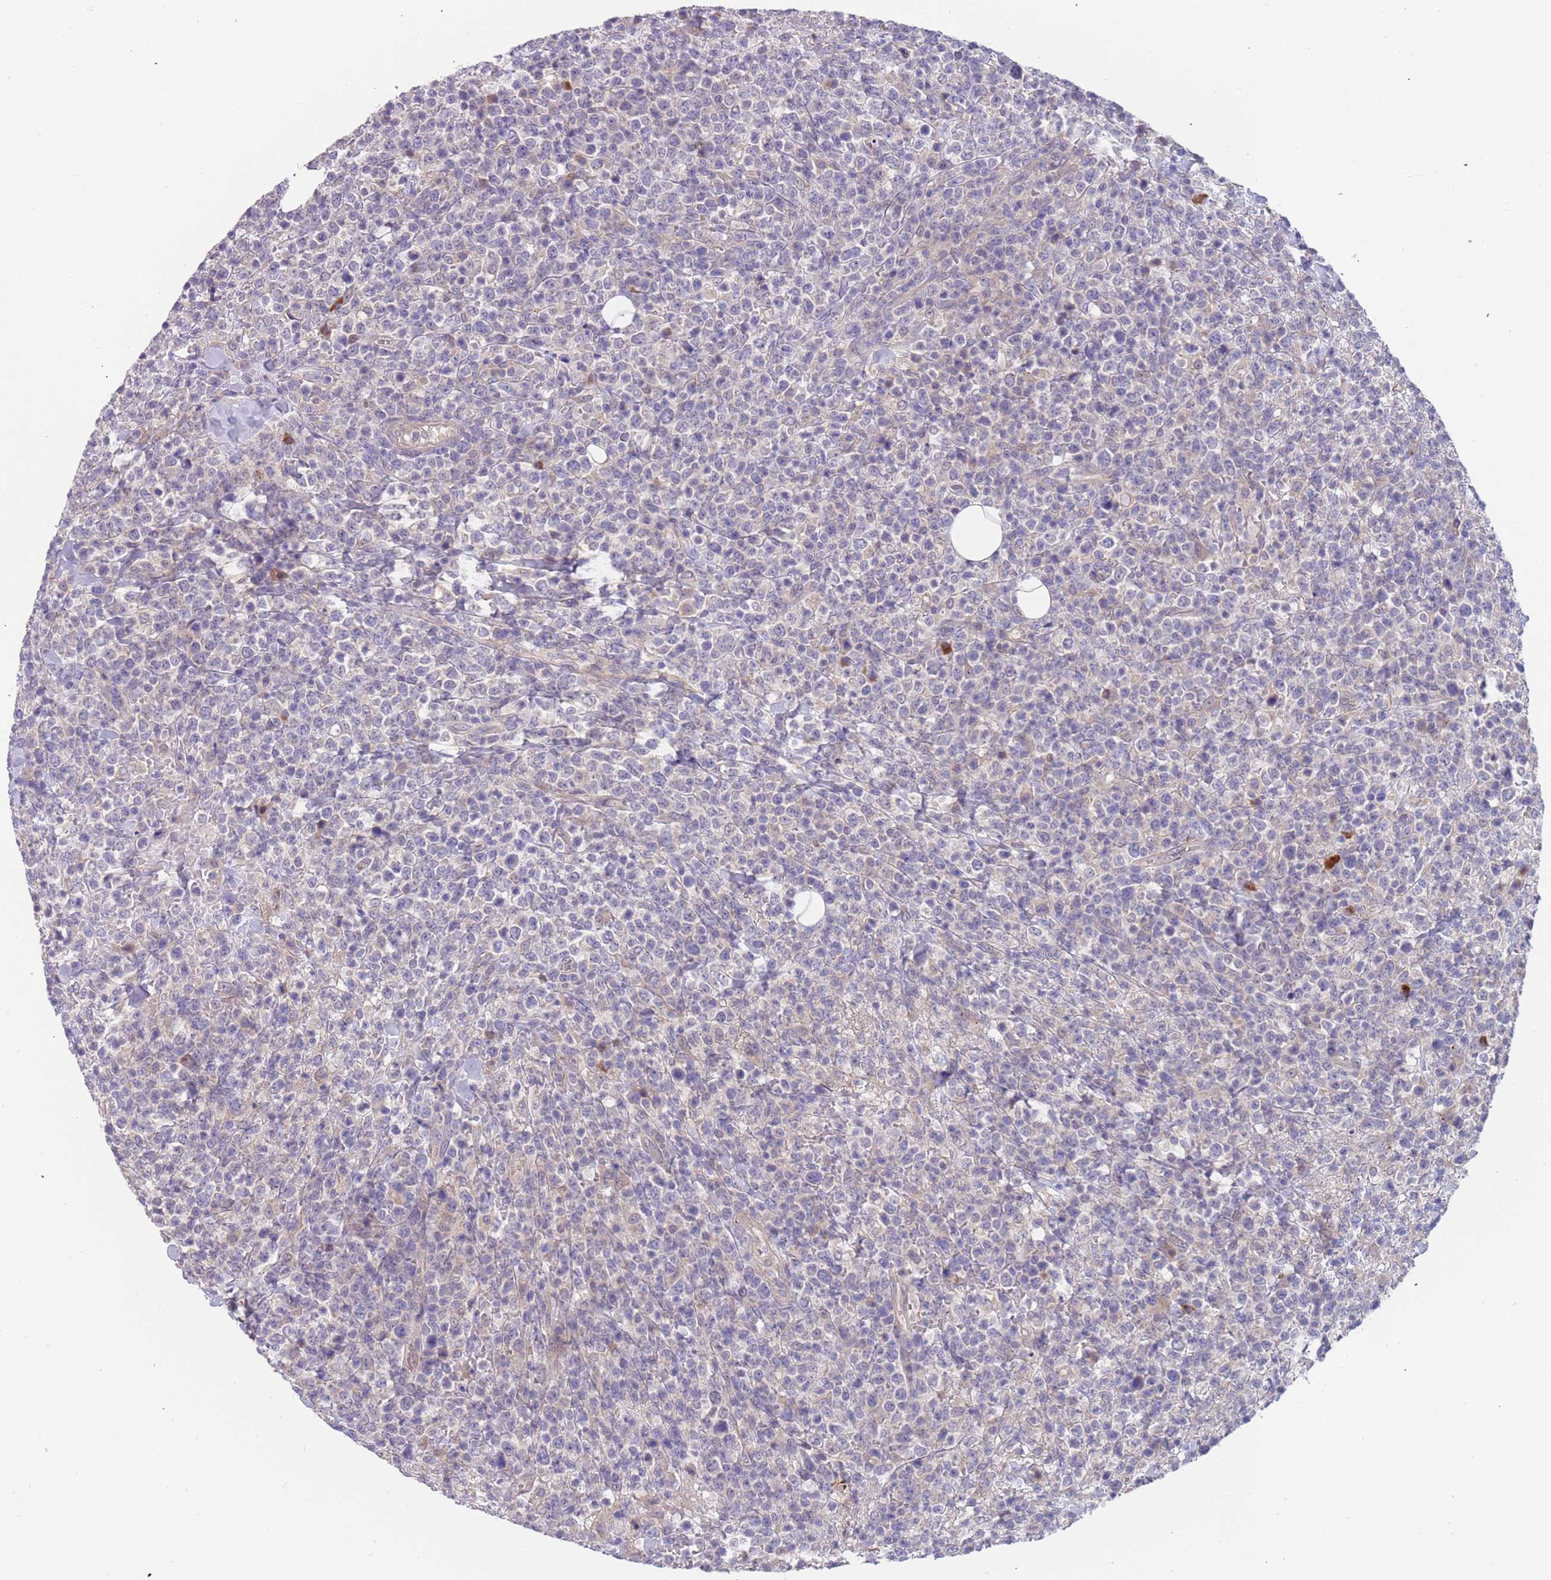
{"staining": {"intensity": "negative", "quantity": "none", "location": "none"}, "tissue": "lymphoma", "cell_type": "Tumor cells", "image_type": "cancer", "snomed": [{"axis": "morphology", "description": "Malignant lymphoma, non-Hodgkin's type, High grade"}, {"axis": "topography", "description": "Colon"}], "caption": "Immunohistochemistry photomicrograph of lymphoma stained for a protein (brown), which shows no staining in tumor cells.", "gene": "ZNF746", "patient": {"sex": "female", "age": 53}}